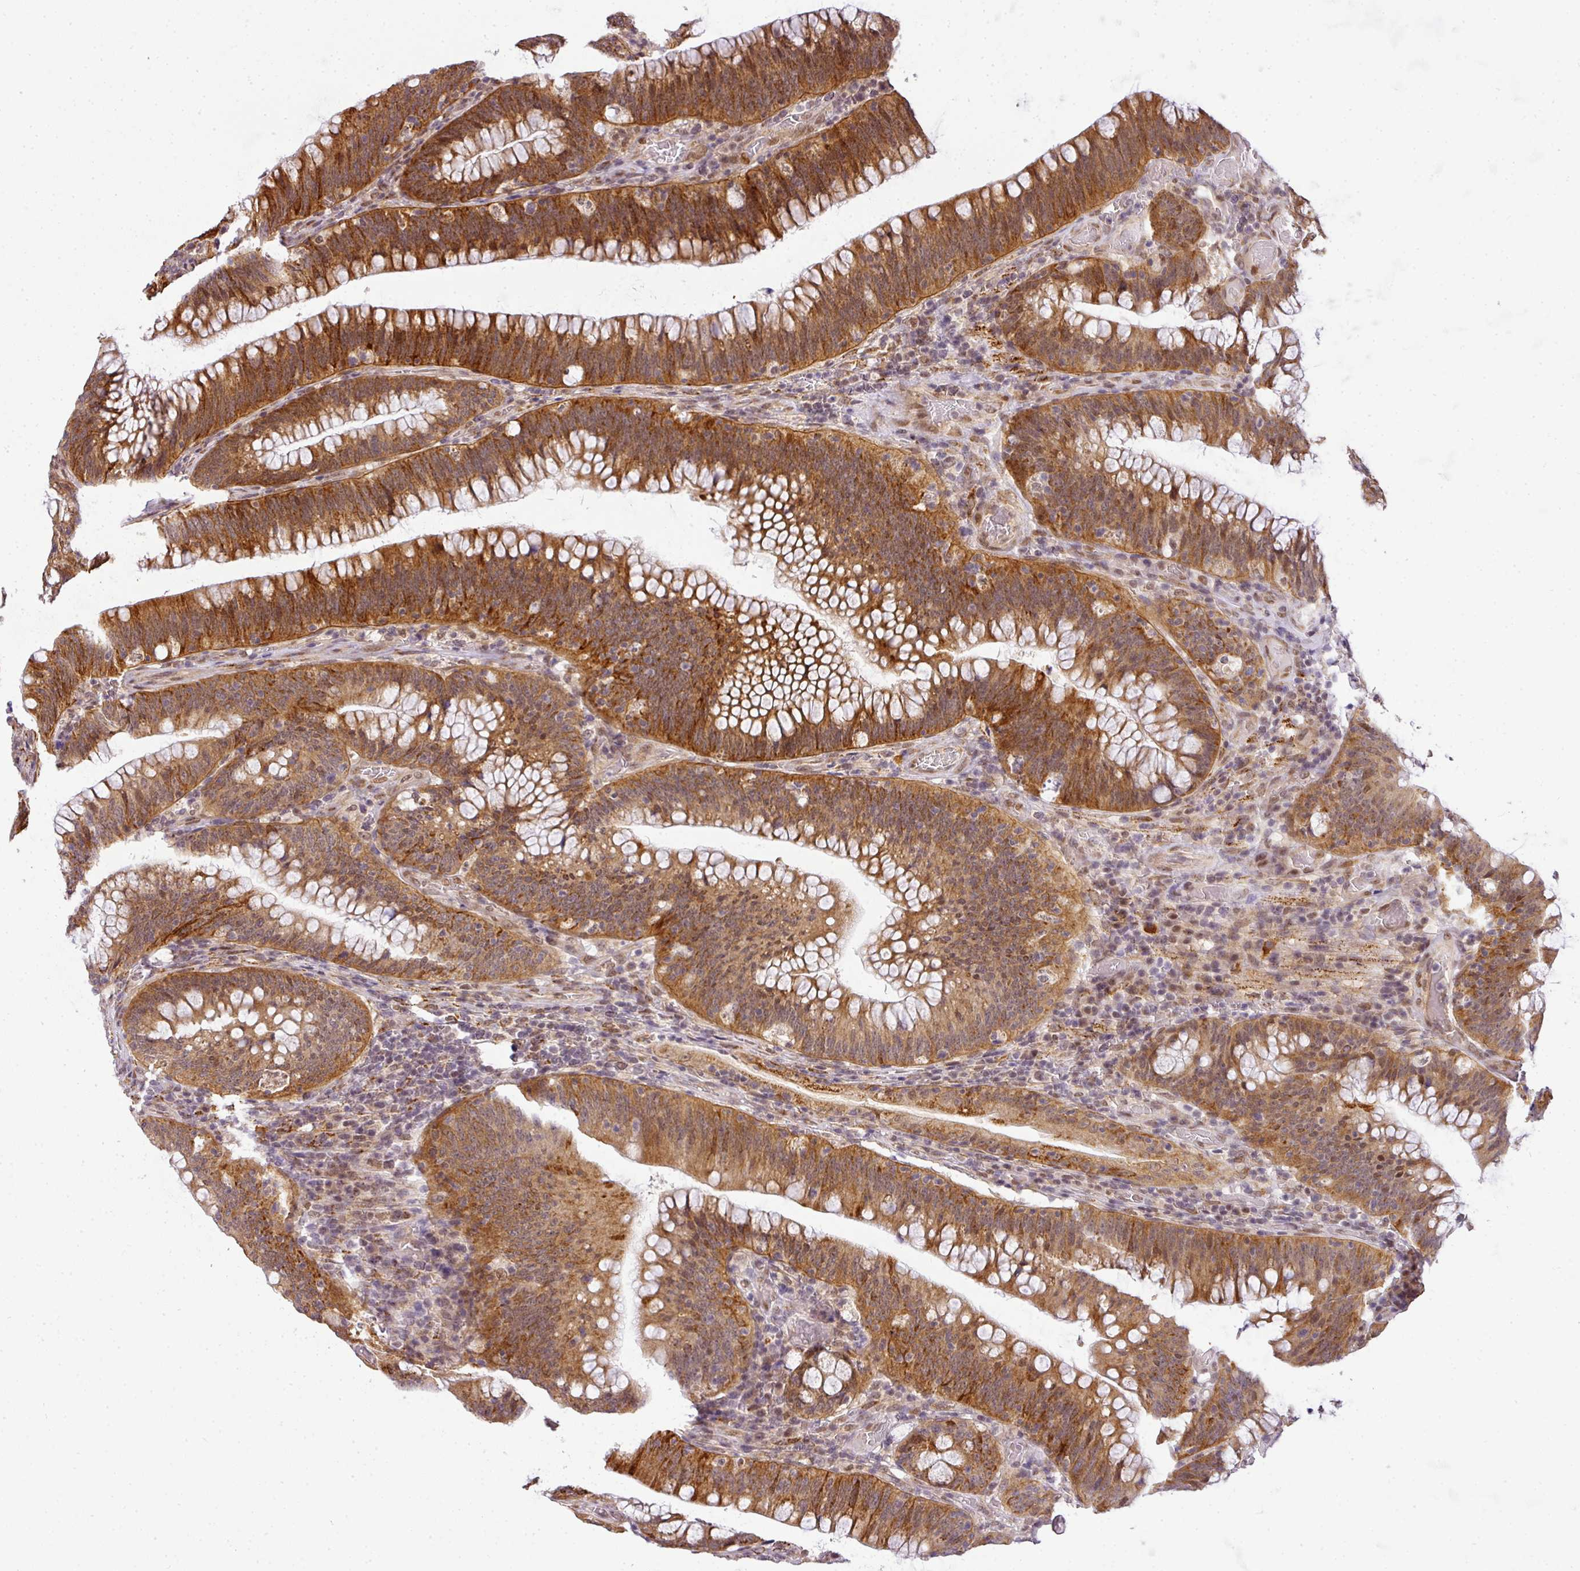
{"staining": {"intensity": "strong", "quantity": ">75%", "location": "cytoplasmic/membranous"}, "tissue": "colorectal cancer", "cell_type": "Tumor cells", "image_type": "cancer", "snomed": [{"axis": "morphology", "description": "Normal tissue, NOS"}, {"axis": "topography", "description": "Colon"}], "caption": "Immunohistochemistry (DAB (3,3'-diaminobenzidine)) staining of colorectal cancer exhibits strong cytoplasmic/membranous protein staining in approximately >75% of tumor cells.", "gene": "C1orf226", "patient": {"sex": "female", "age": 82}}